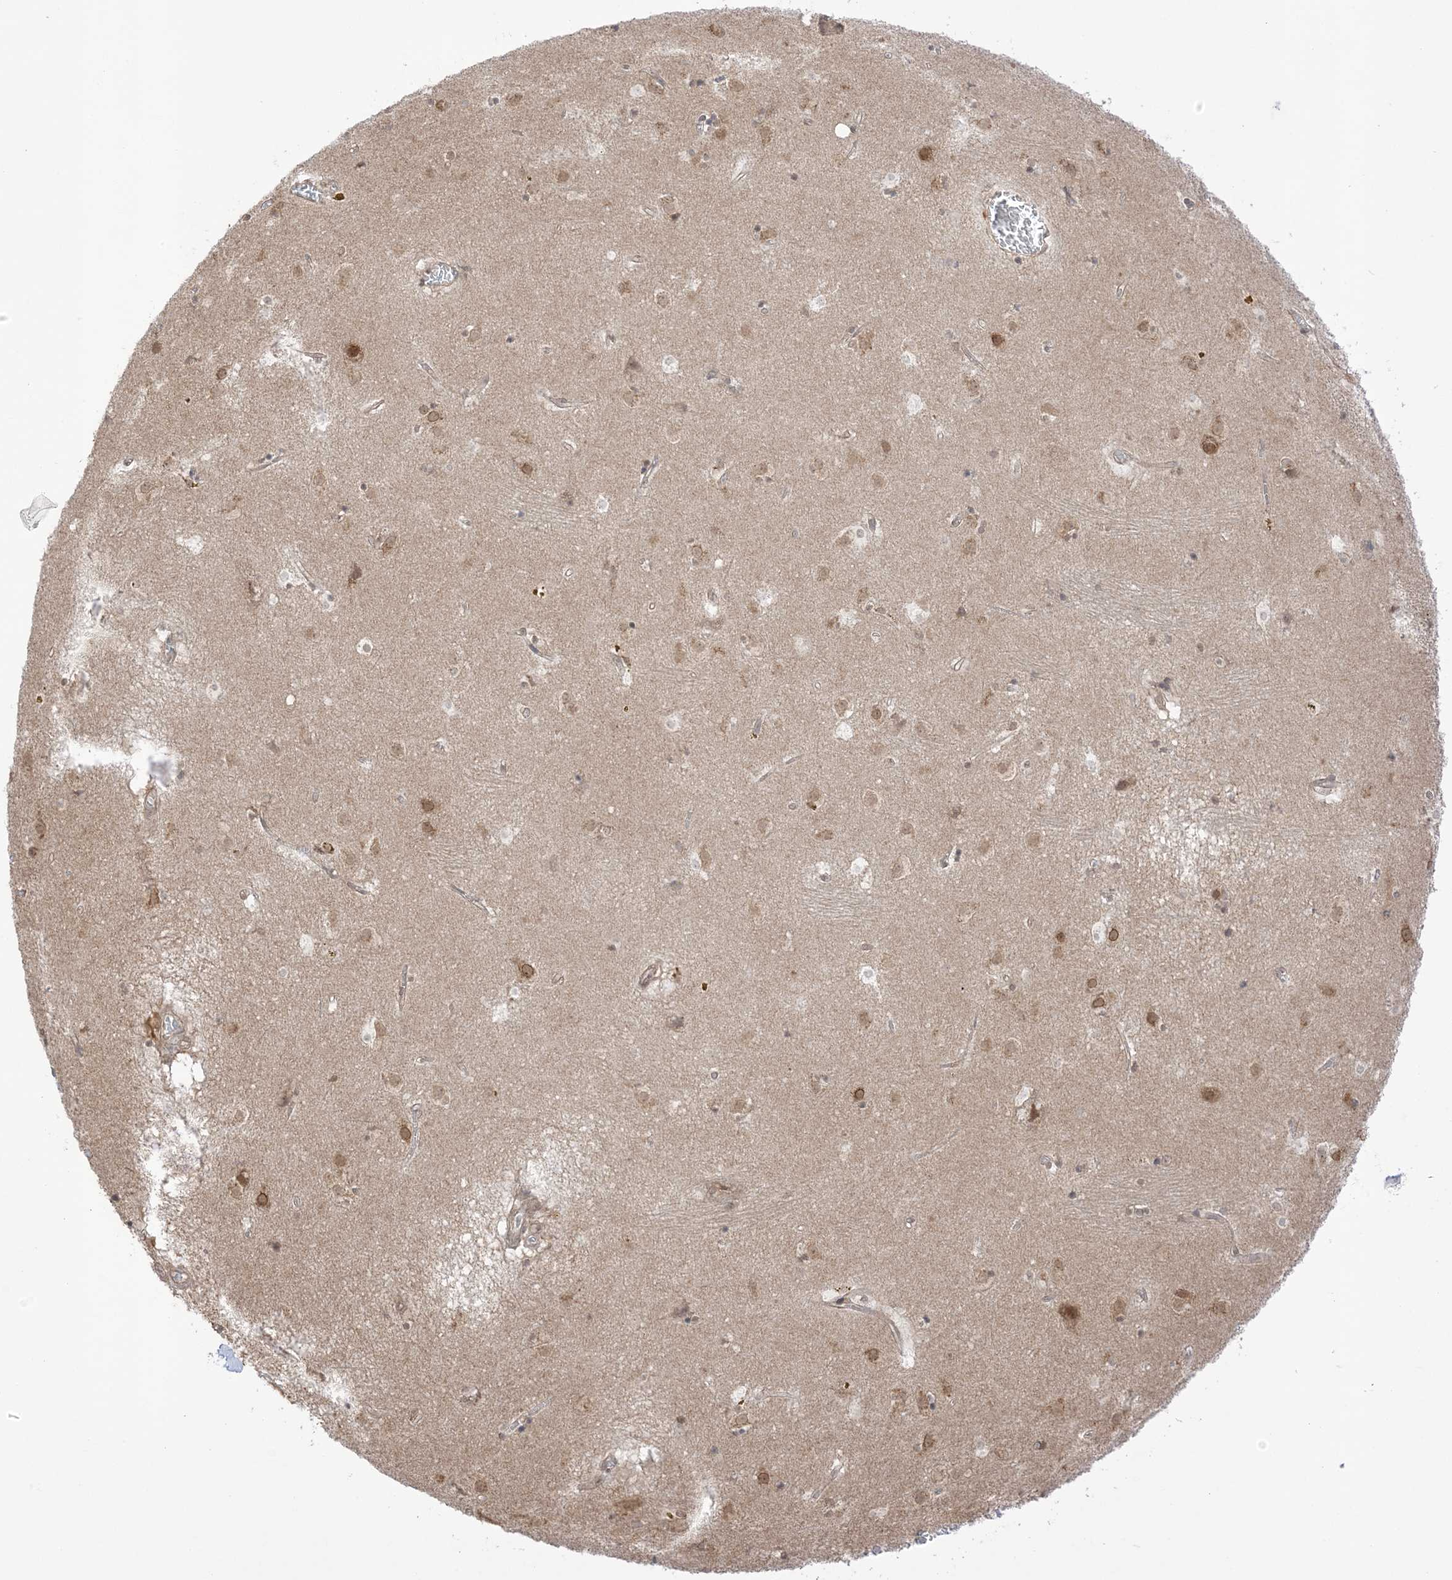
{"staining": {"intensity": "weak", "quantity": "25%-75%", "location": "nuclear"}, "tissue": "caudate", "cell_type": "Glial cells", "image_type": "normal", "snomed": [{"axis": "morphology", "description": "Normal tissue, NOS"}, {"axis": "topography", "description": "Lateral ventricle wall"}], "caption": "The image reveals immunohistochemical staining of unremarkable caudate. There is weak nuclear positivity is identified in about 25%-75% of glial cells. (brown staining indicates protein expression, while blue staining denotes nuclei).", "gene": "UBE2E2", "patient": {"sex": "male", "age": 70}}